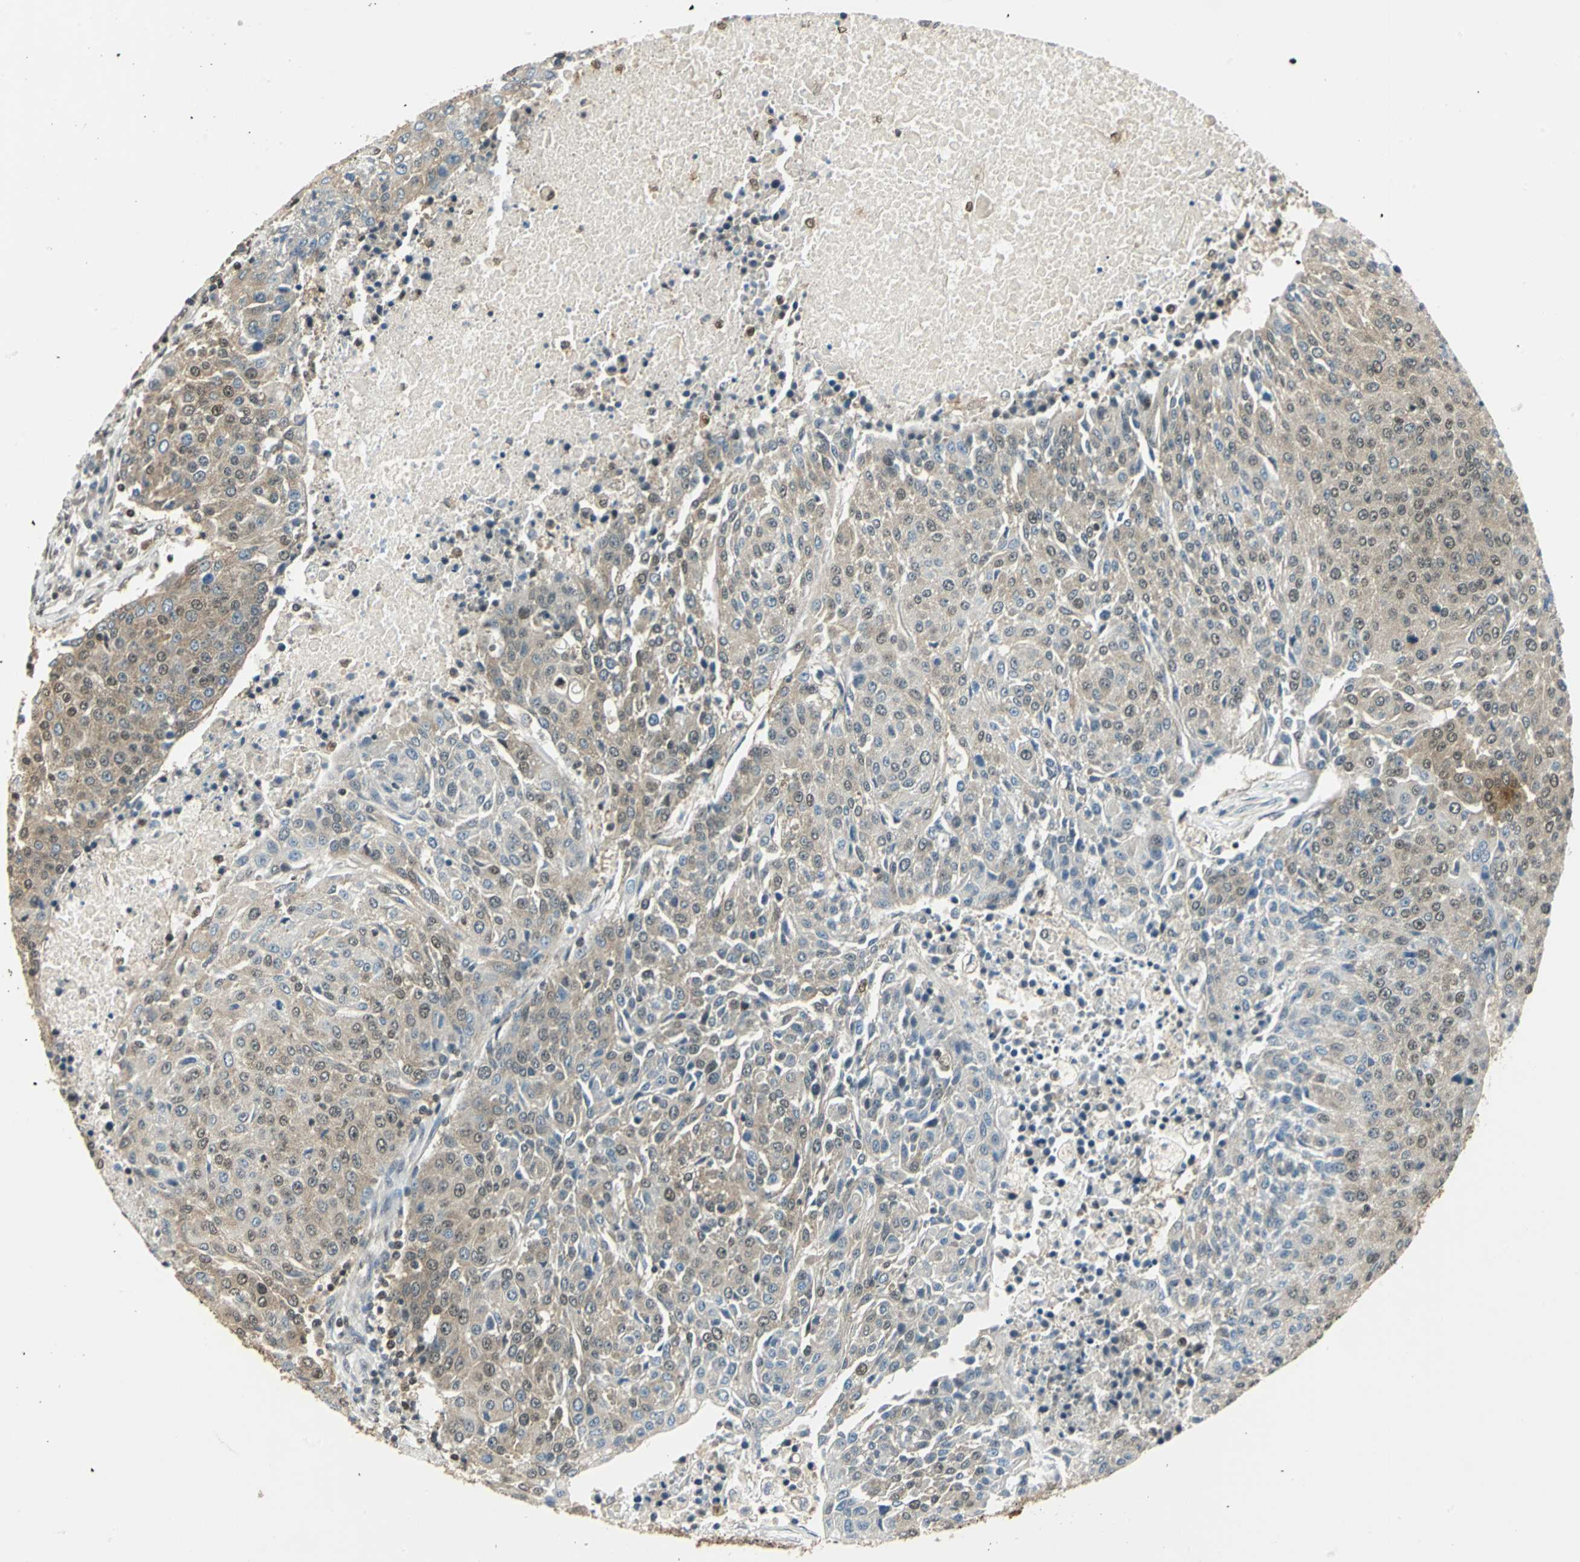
{"staining": {"intensity": "weak", "quantity": ">75%", "location": "cytoplasmic/membranous,nuclear"}, "tissue": "urothelial cancer", "cell_type": "Tumor cells", "image_type": "cancer", "snomed": [{"axis": "morphology", "description": "Urothelial carcinoma, High grade"}, {"axis": "topography", "description": "Urinary bladder"}], "caption": "Urothelial cancer was stained to show a protein in brown. There is low levels of weak cytoplasmic/membranous and nuclear staining in approximately >75% of tumor cells.", "gene": "PPP1R13L", "patient": {"sex": "female", "age": 85}}